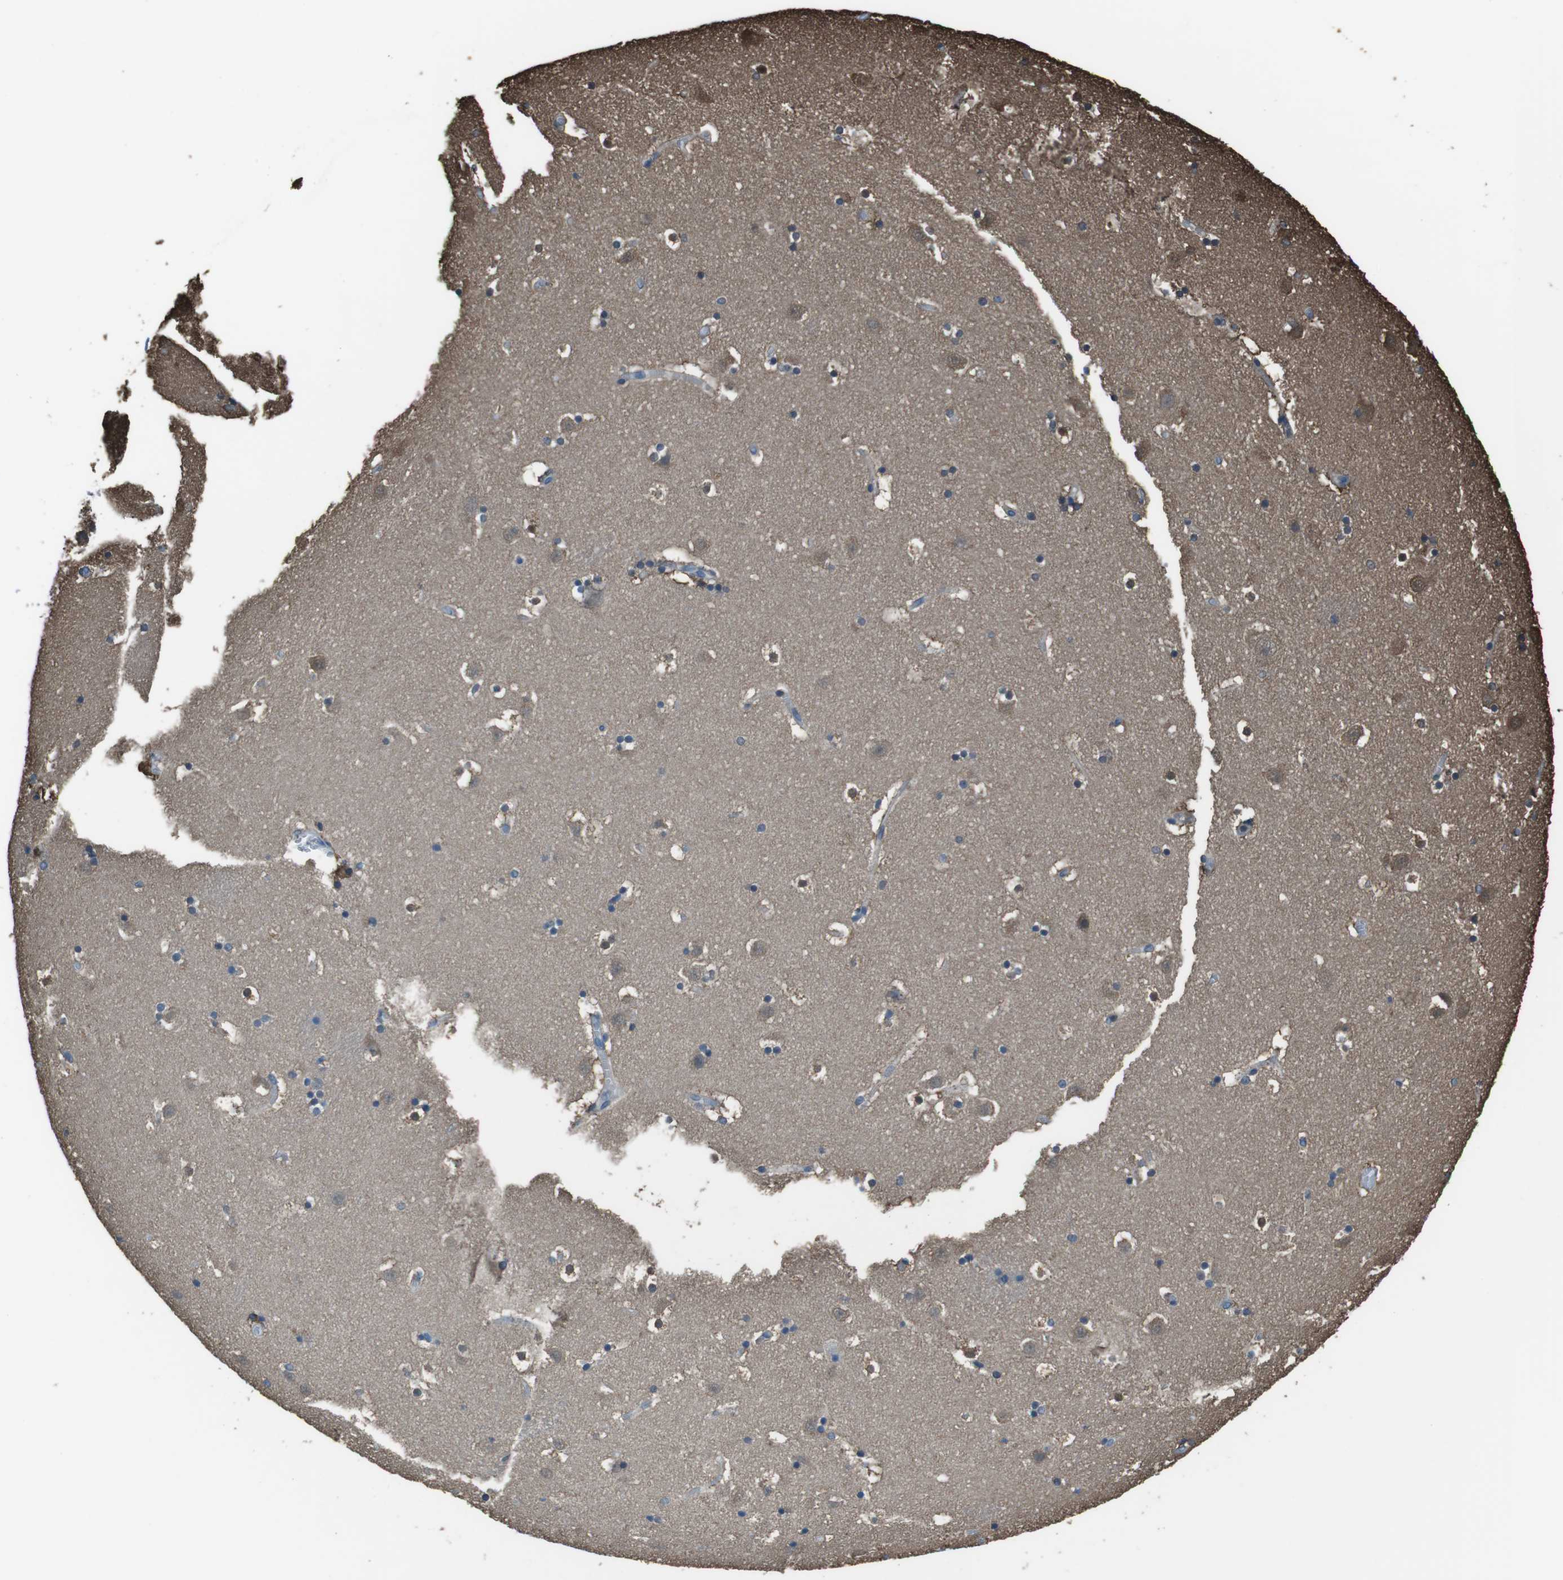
{"staining": {"intensity": "moderate", "quantity": "<25%", "location": "cytoplasmic/membranous"}, "tissue": "caudate", "cell_type": "Glial cells", "image_type": "normal", "snomed": [{"axis": "morphology", "description": "Normal tissue, NOS"}, {"axis": "topography", "description": "Lateral ventricle wall"}], "caption": "A low amount of moderate cytoplasmic/membranous expression is appreciated in approximately <25% of glial cells in benign caudate. The staining is performed using DAB brown chromogen to label protein expression. The nuclei are counter-stained blue using hematoxylin.", "gene": "TWSG1", "patient": {"sex": "male", "age": 45}}